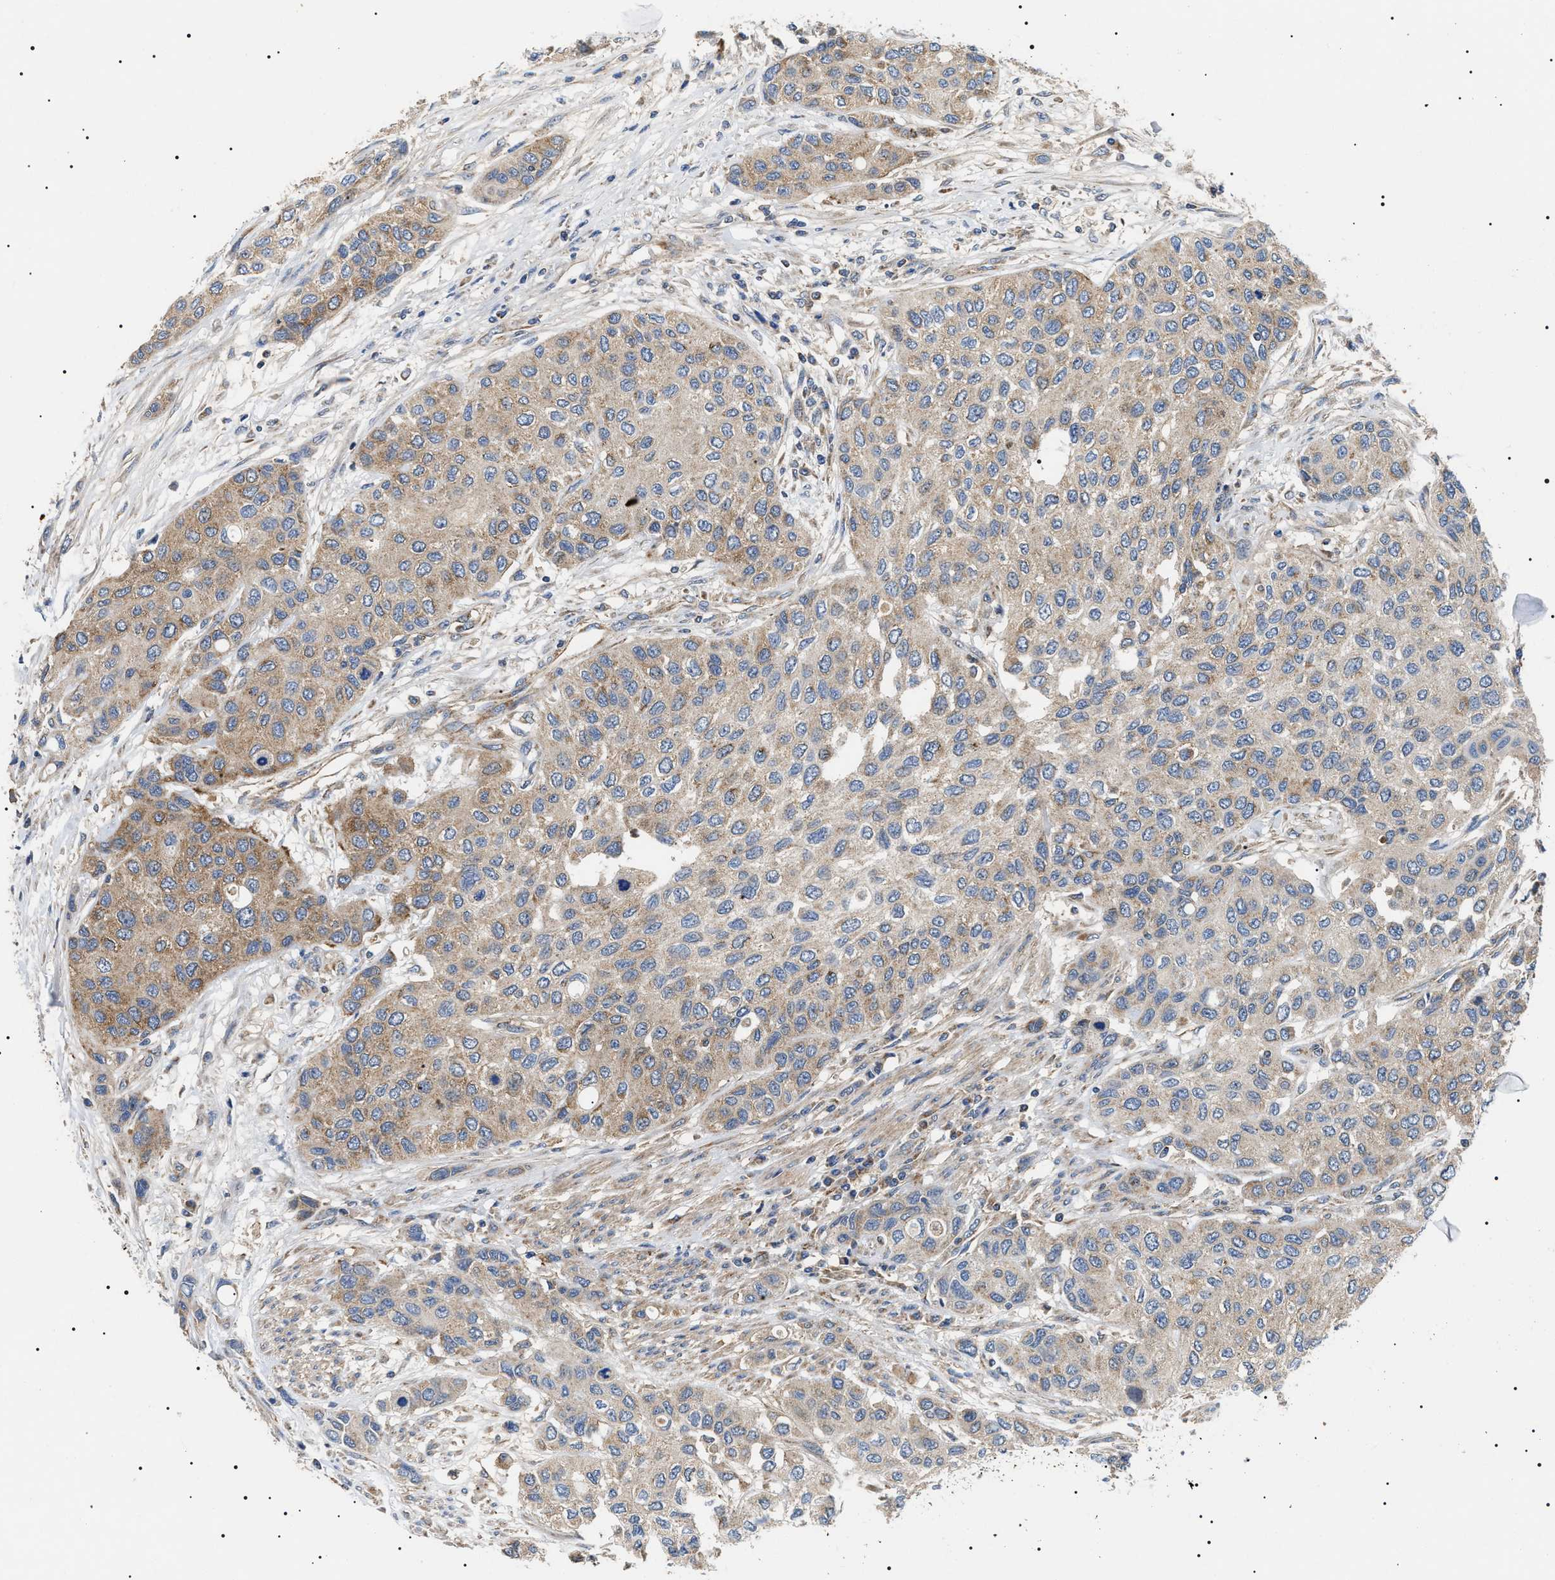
{"staining": {"intensity": "weak", "quantity": "25%-75%", "location": "cytoplasmic/membranous"}, "tissue": "urothelial cancer", "cell_type": "Tumor cells", "image_type": "cancer", "snomed": [{"axis": "morphology", "description": "Urothelial carcinoma, High grade"}, {"axis": "topography", "description": "Urinary bladder"}], "caption": "High-magnification brightfield microscopy of urothelial carcinoma (high-grade) stained with DAB (brown) and counterstained with hematoxylin (blue). tumor cells exhibit weak cytoplasmic/membranous staining is present in about25%-75% of cells.", "gene": "OXSM", "patient": {"sex": "female", "age": 56}}